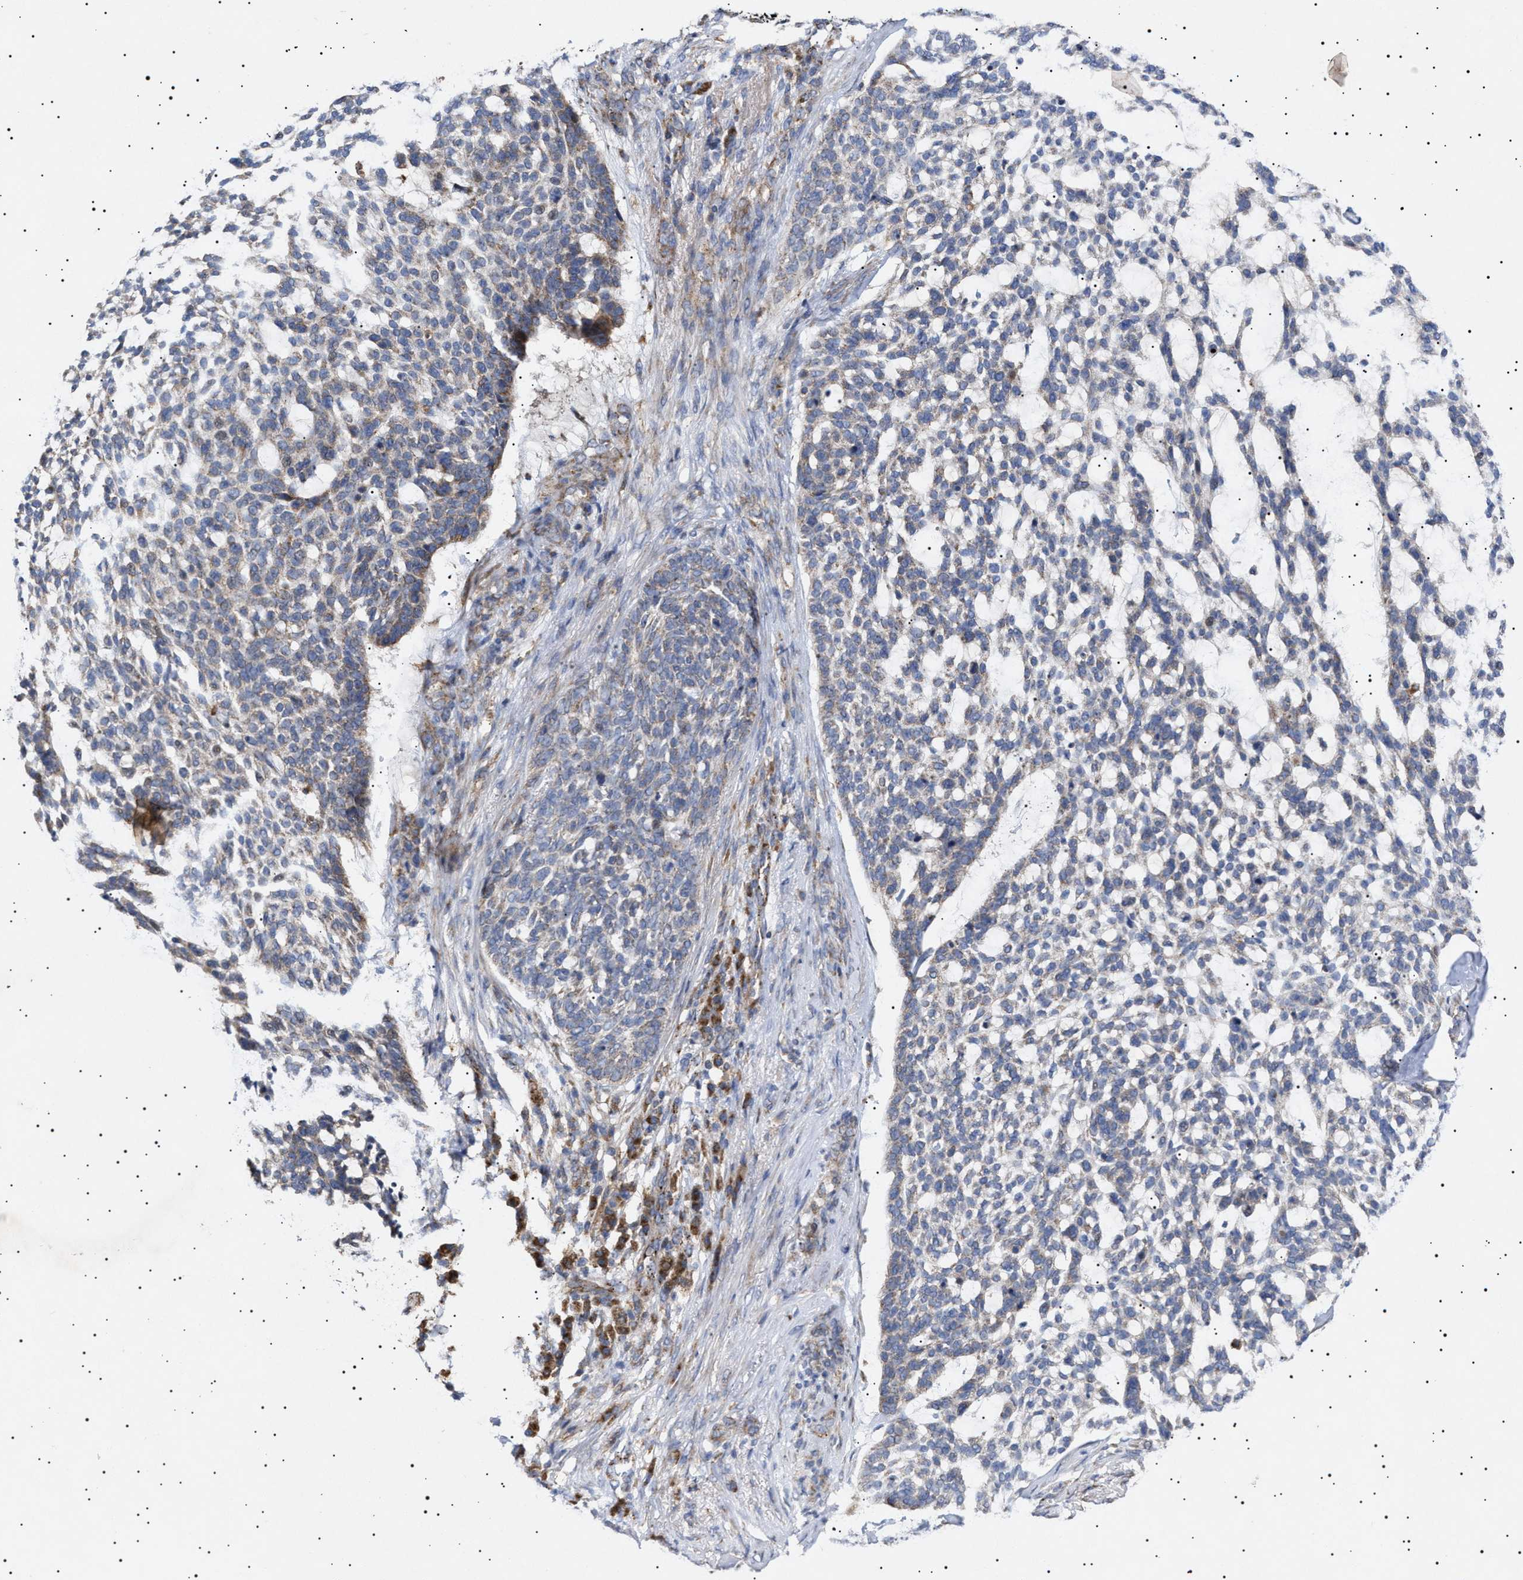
{"staining": {"intensity": "weak", "quantity": "<25%", "location": "cytoplasmic/membranous"}, "tissue": "skin cancer", "cell_type": "Tumor cells", "image_type": "cancer", "snomed": [{"axis": "morphology", "description": "Basal cell carcinoma"}, {"axis": "topography", "description": "Skin"}], "caption": "A photomicrograph of human skin cancer (basal cell carcinoma) is negative for staining in tumor cells.", "gene": "MRPL10", "patient": {"sex": "female", "age": 64}}